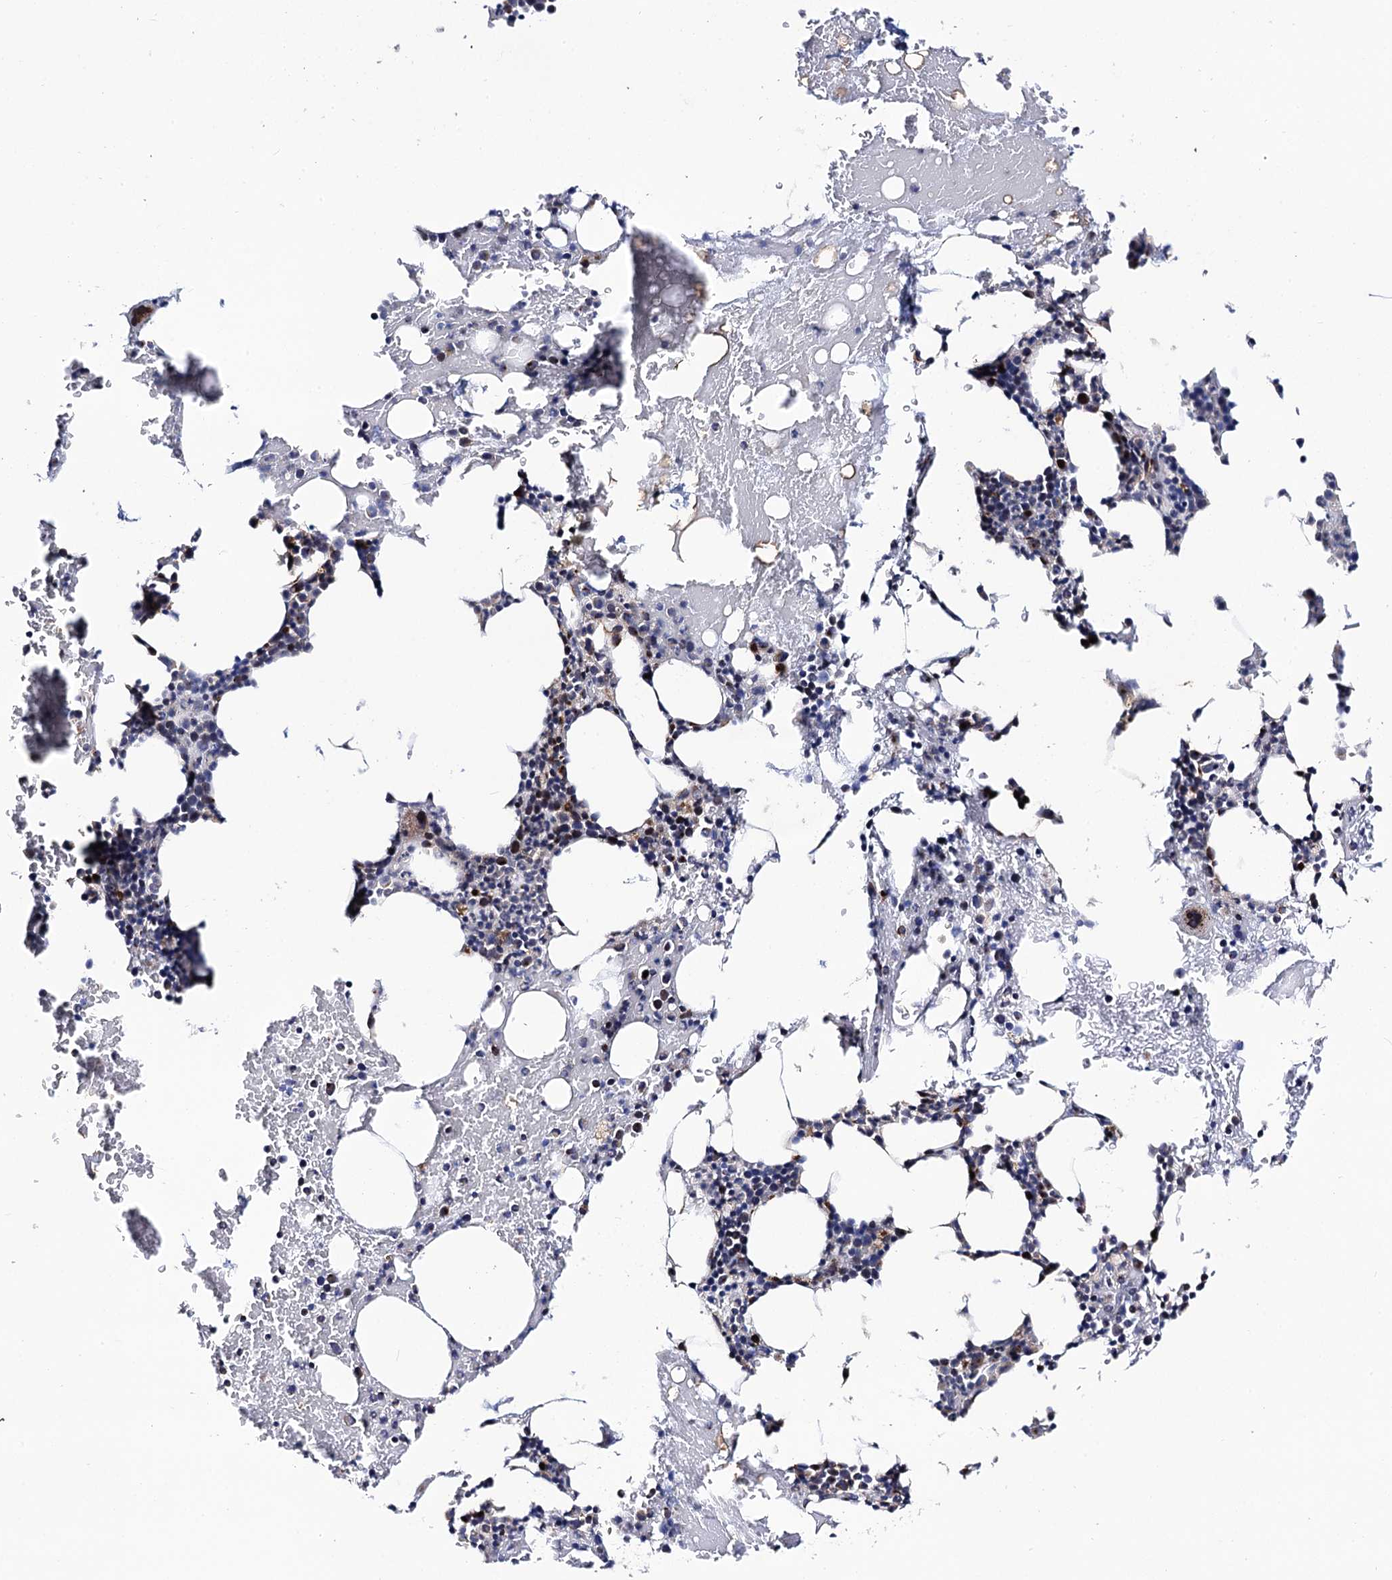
{"staining": {"intensity": "strong", "quantity": "<25%", "location": "cytoplasmic/membranous"}, "tissue": "bone marrow", "cell_type": "Hematopoietic cells", "image_type": "normal", "snomed": [{"axis": "morphology", "description": "Normal tissue, NOS"}, {"axis": "morphology", "description": "Inflammation, NOS"}, {"axis": "topography", "description": "Bone marrow"}], "caption": "Strong cytoplasmic/membranous protein expression is appreciated in about <25% of hematopoietic cells in bone marrow. The staining was performed using DAB (3,3'-diaminobenzidine) to visualize the protein expression in brown, while the nuclei were stained in blue with hematoxylin (Magnification: 20x).", "gene": "THAP2", "patient": {"sex": "male", "age": 41}}